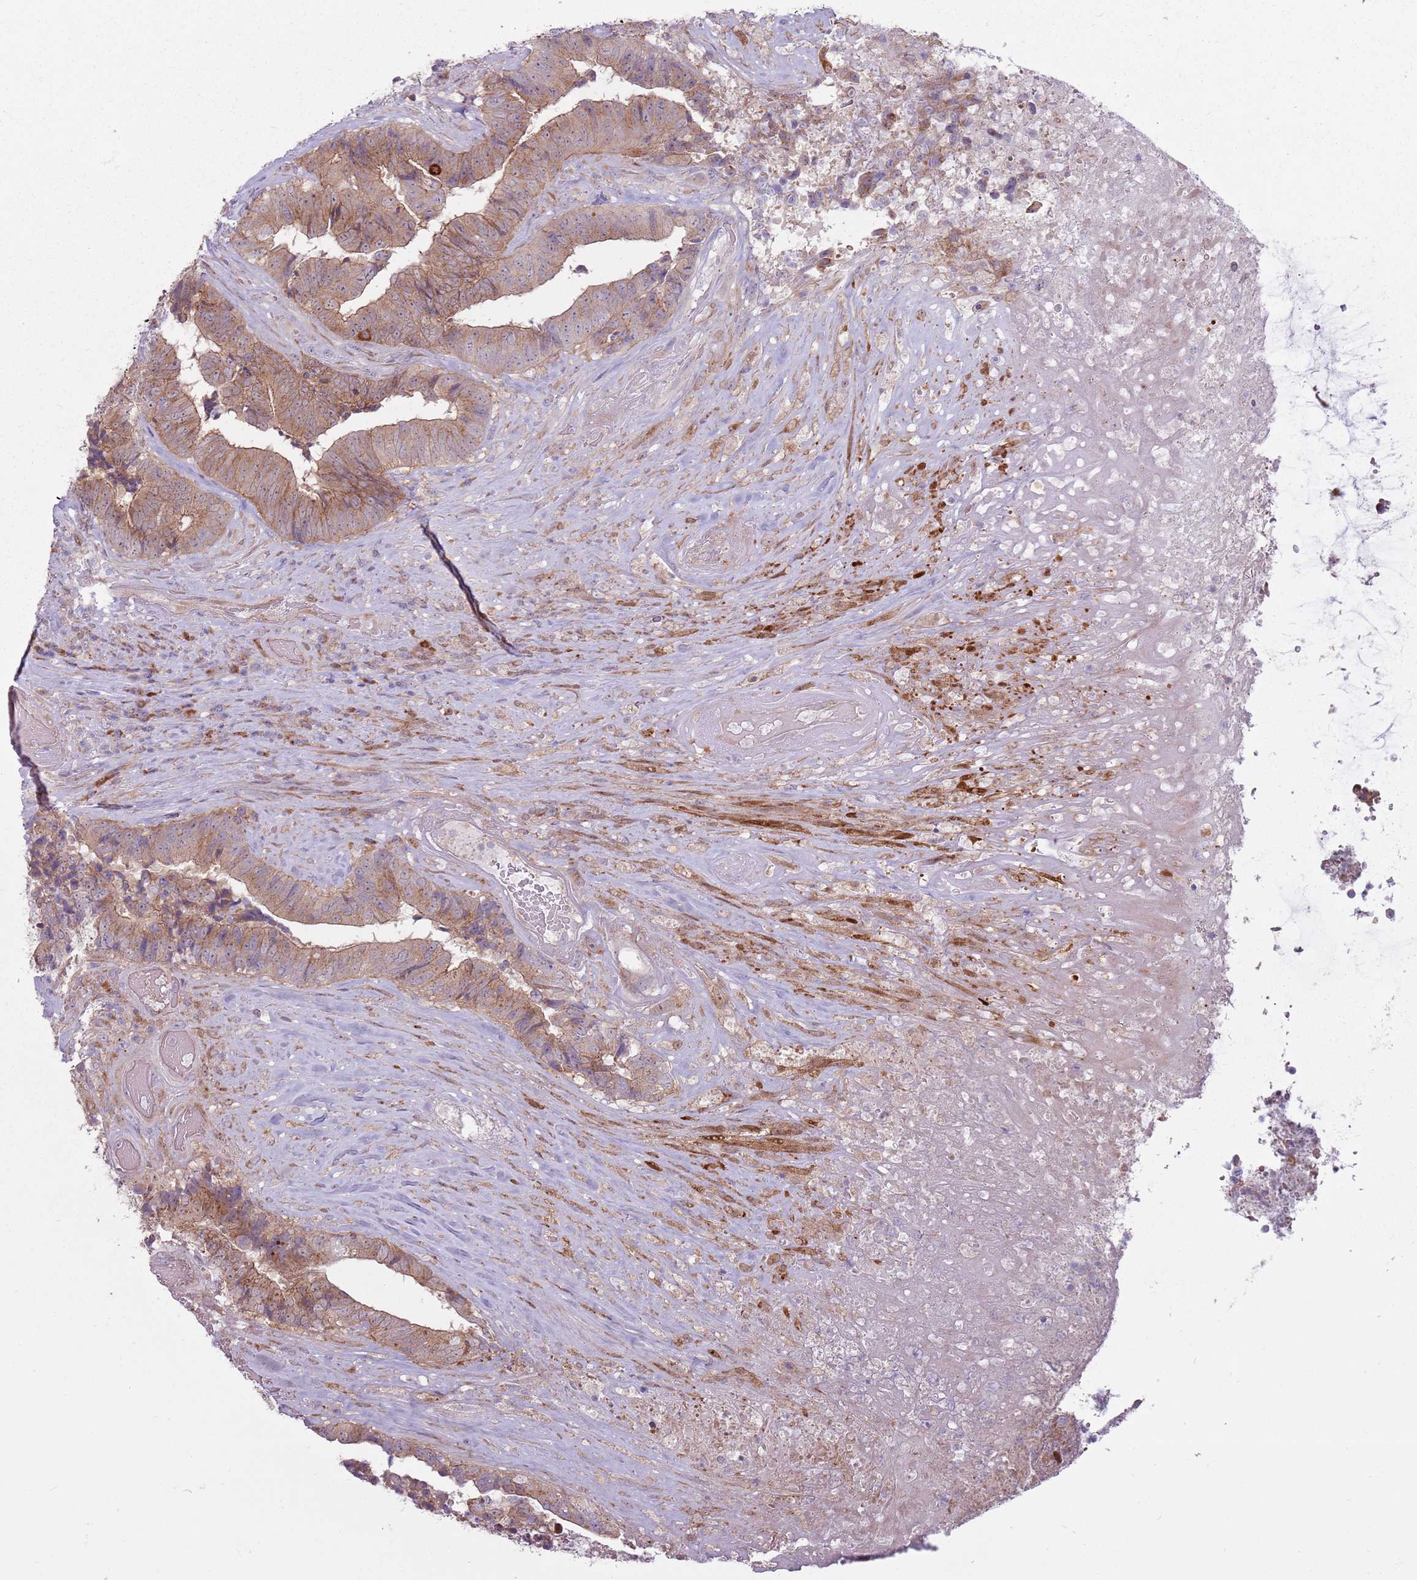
{"staining": {"intensity": "moderate", "quantity": ">75%", "location": "cytoplasmic/membranous"}, "tissue": "colorectal cancer", "cell_type": "Tumor cells", "image_type": "cancer", "snomed": [{"axis": "morphology", "description": "Adenocarcinoma, NOS"}, {"axis": "topography", "description": "Rectum"}], "caption": "Immunohistochemistry (IHC) photomicrograph of neoplastic tissue: adenocarcinoma (colorectal) stained using immunohistochemistry (IHC) exhibits medium levels of moderate protein expression localized specifically in the cytoplasmic/membranous of tumor cells, appearing as a cytoplasmic/membranous brown color.", "gene": "CCDC150", "patient": {"sex": "male", "age": 72}}